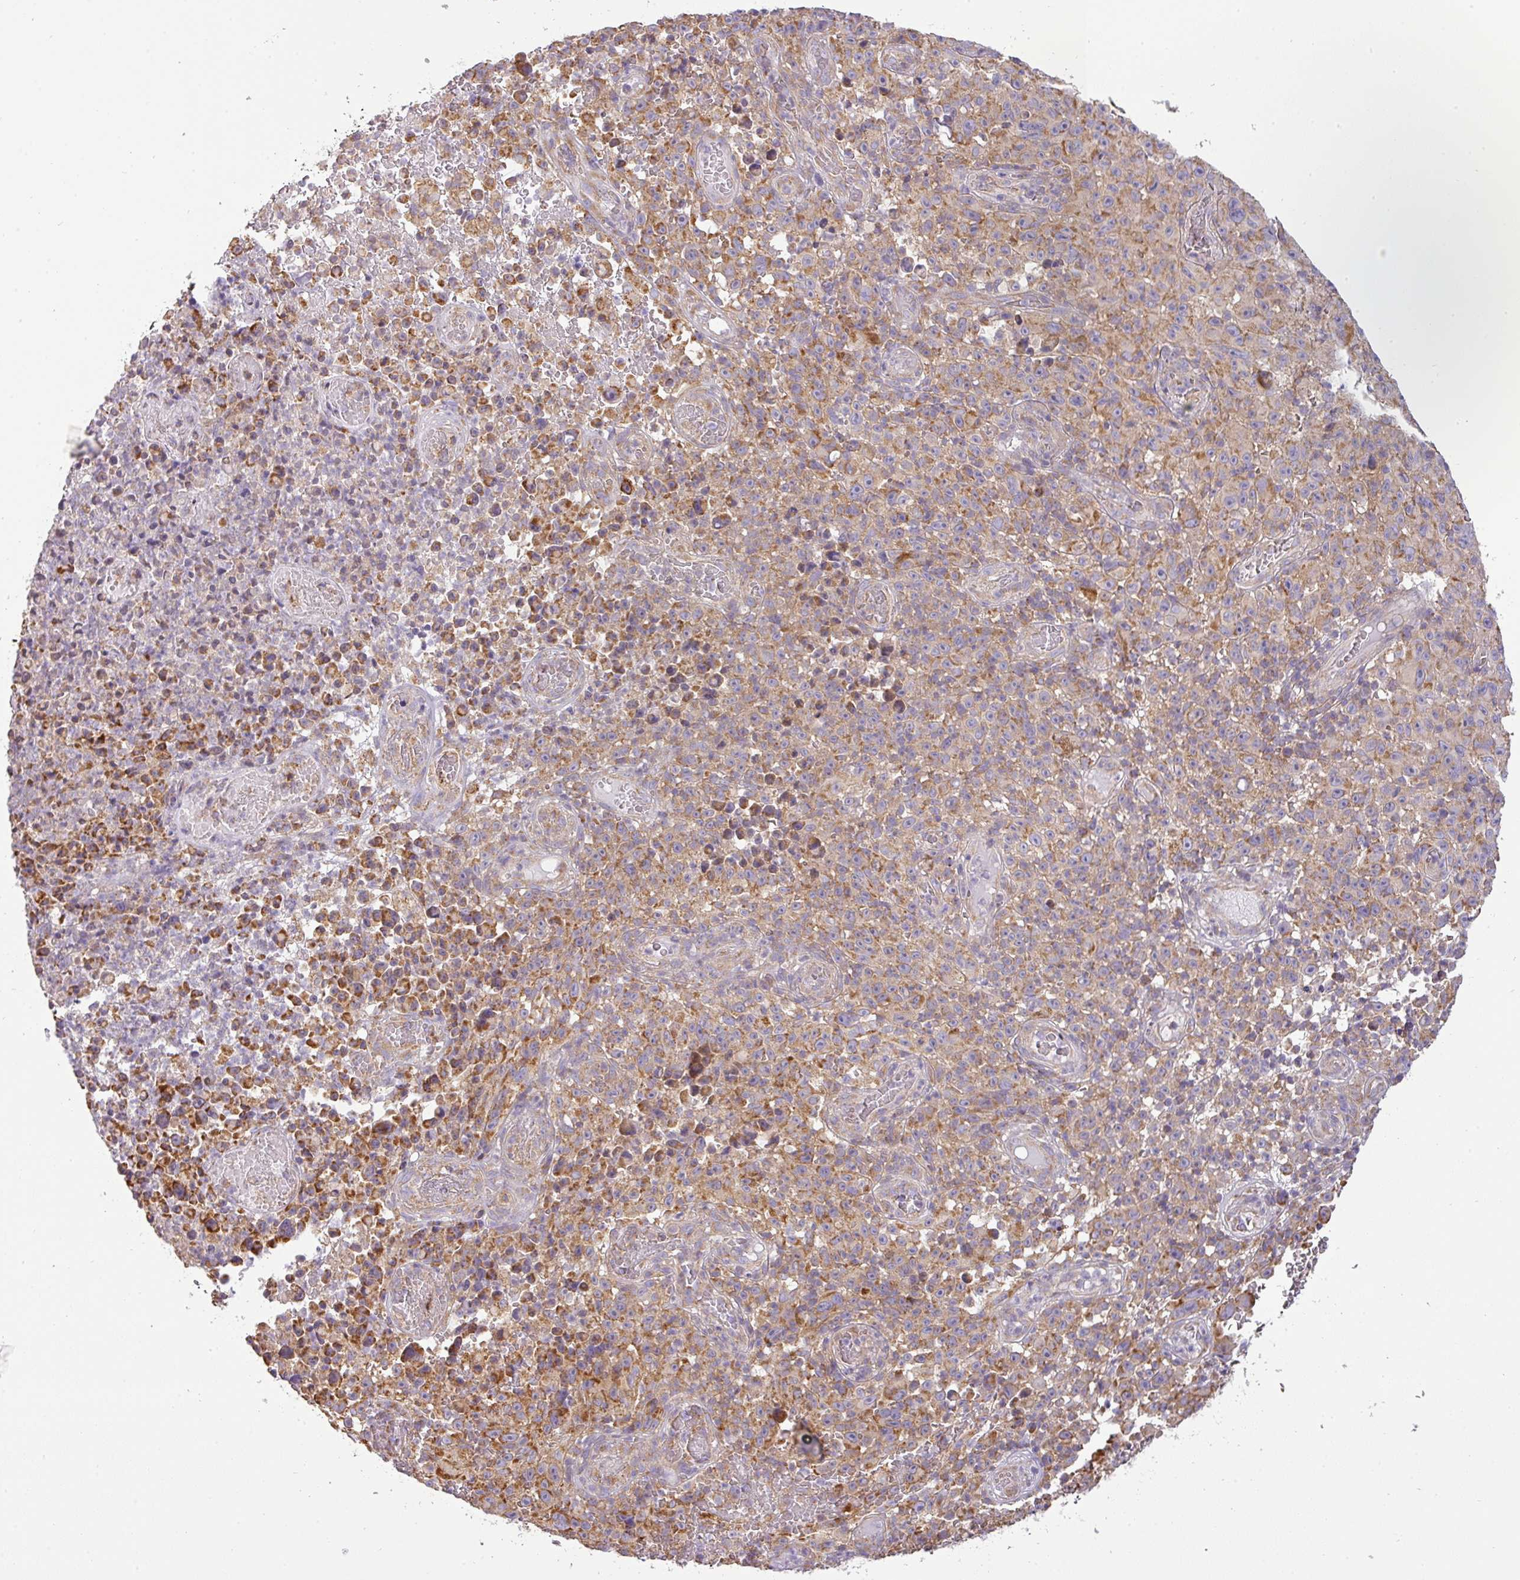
{"staining": {"intensity": "moderate", "quantity": ">75%", "location": "cytoplasmic/membranous"}, "tissue": "melanoma", "cell_type": "Tumor cells", "image_type": "cancer", "snomed": [{"axis": "morphology", "description": "Malignant melanoma, NOS"}, {"axis": "topography", "description": "Skin"}], "caption": "Immunohistochemistry of human melanoma exhibits medium levels of moderate cytoplasmic/membranous expression in approximately >75% of tumor cells.", "gene": "ZNF211", "patient": {"sex": "female", "age": 82}}